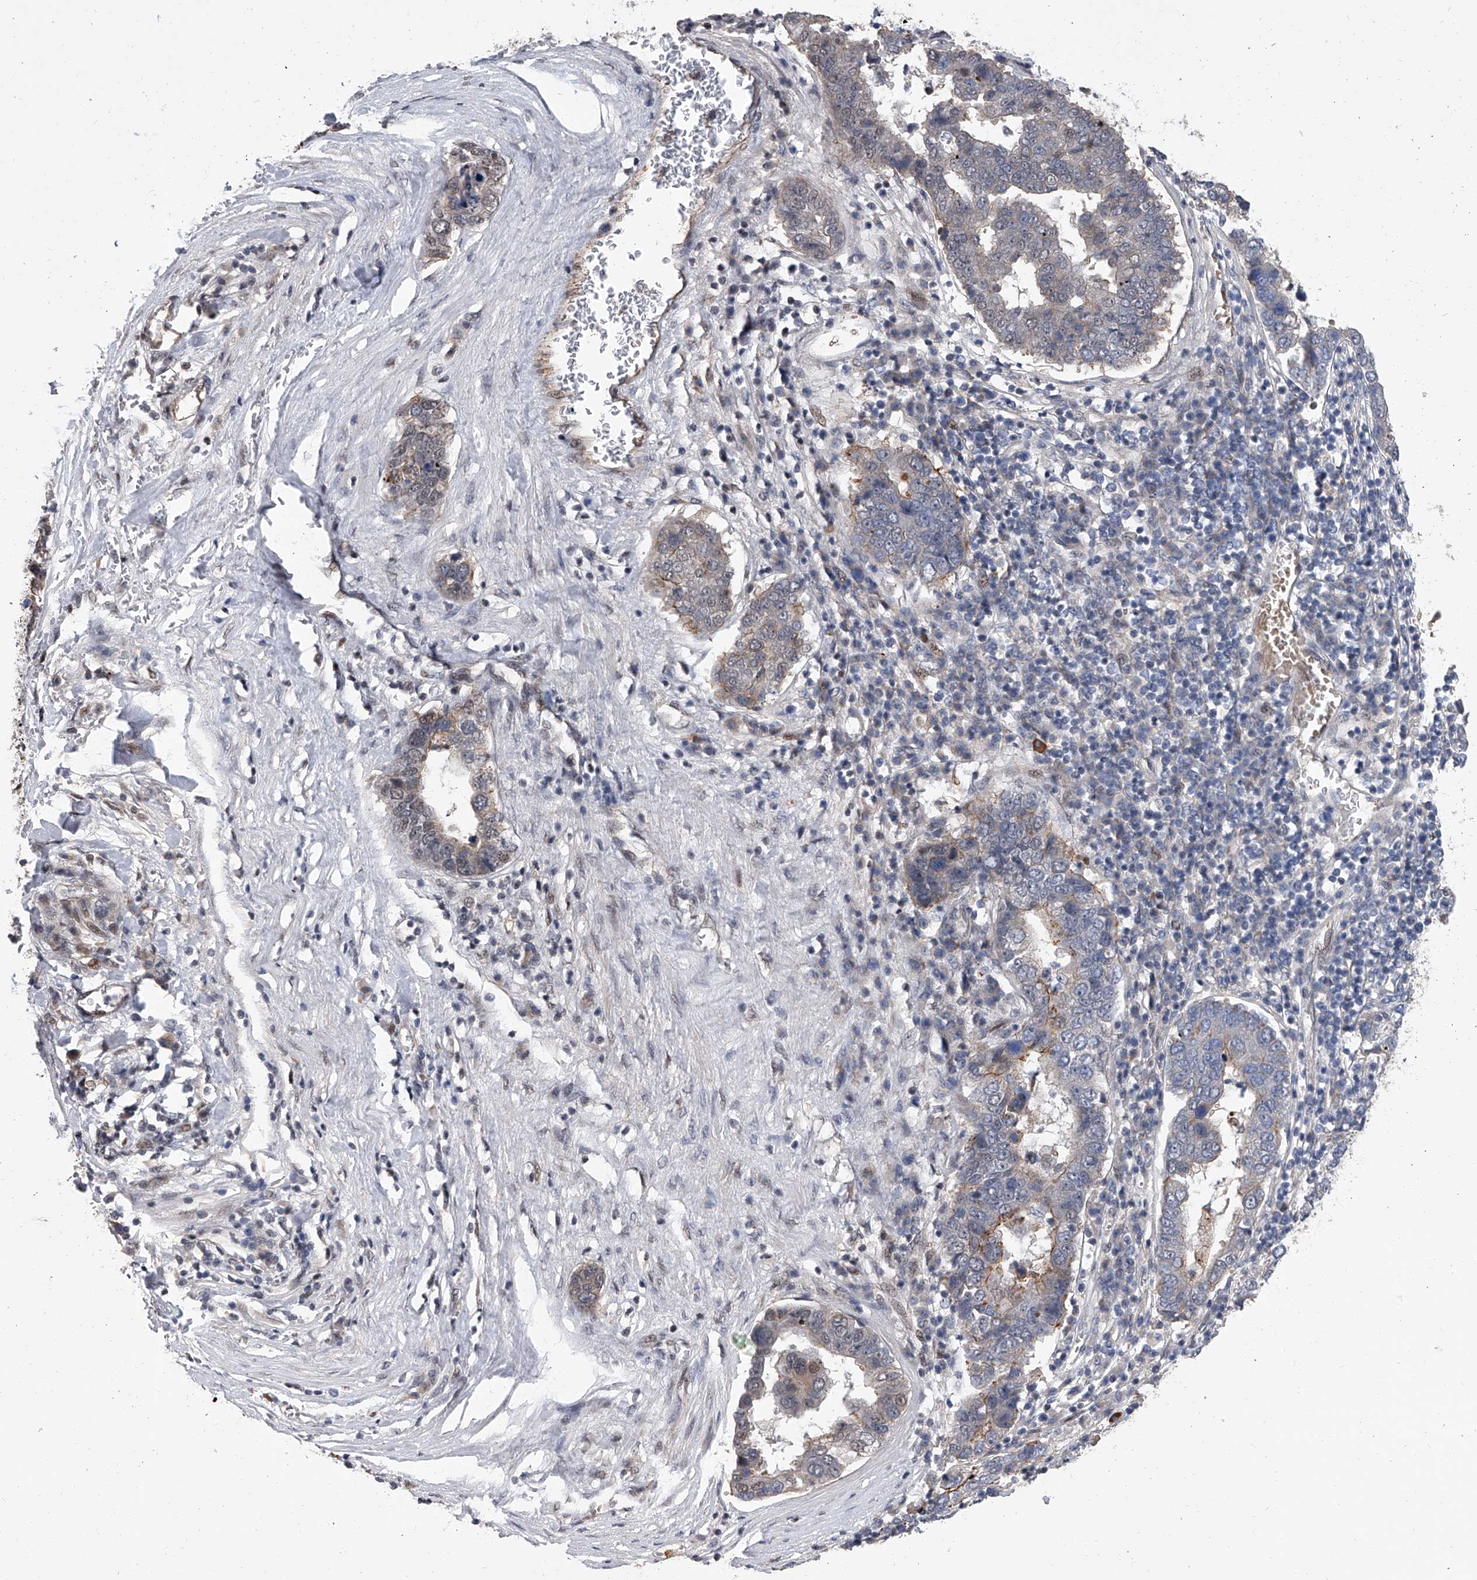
{"staining": {"intensity": "negative", "quantity": "none", "location": "none"}, "tissue": "pancreatic cancer", "cell_type": "Tumor cells", "image_type": "cancer", "snomed": [{"axis": "morphology", "description": "Adenocarcinoma, NOS"}, {"axis": "topography", "description": "Pancreas"}], "caption": "This is an immunohistochemistry (IHC) micrograph of human pancreatic cancer. There is no staining in tumor cells.", "gene": "ZNF426", "patient": {"sex": "female", "age": 61}}